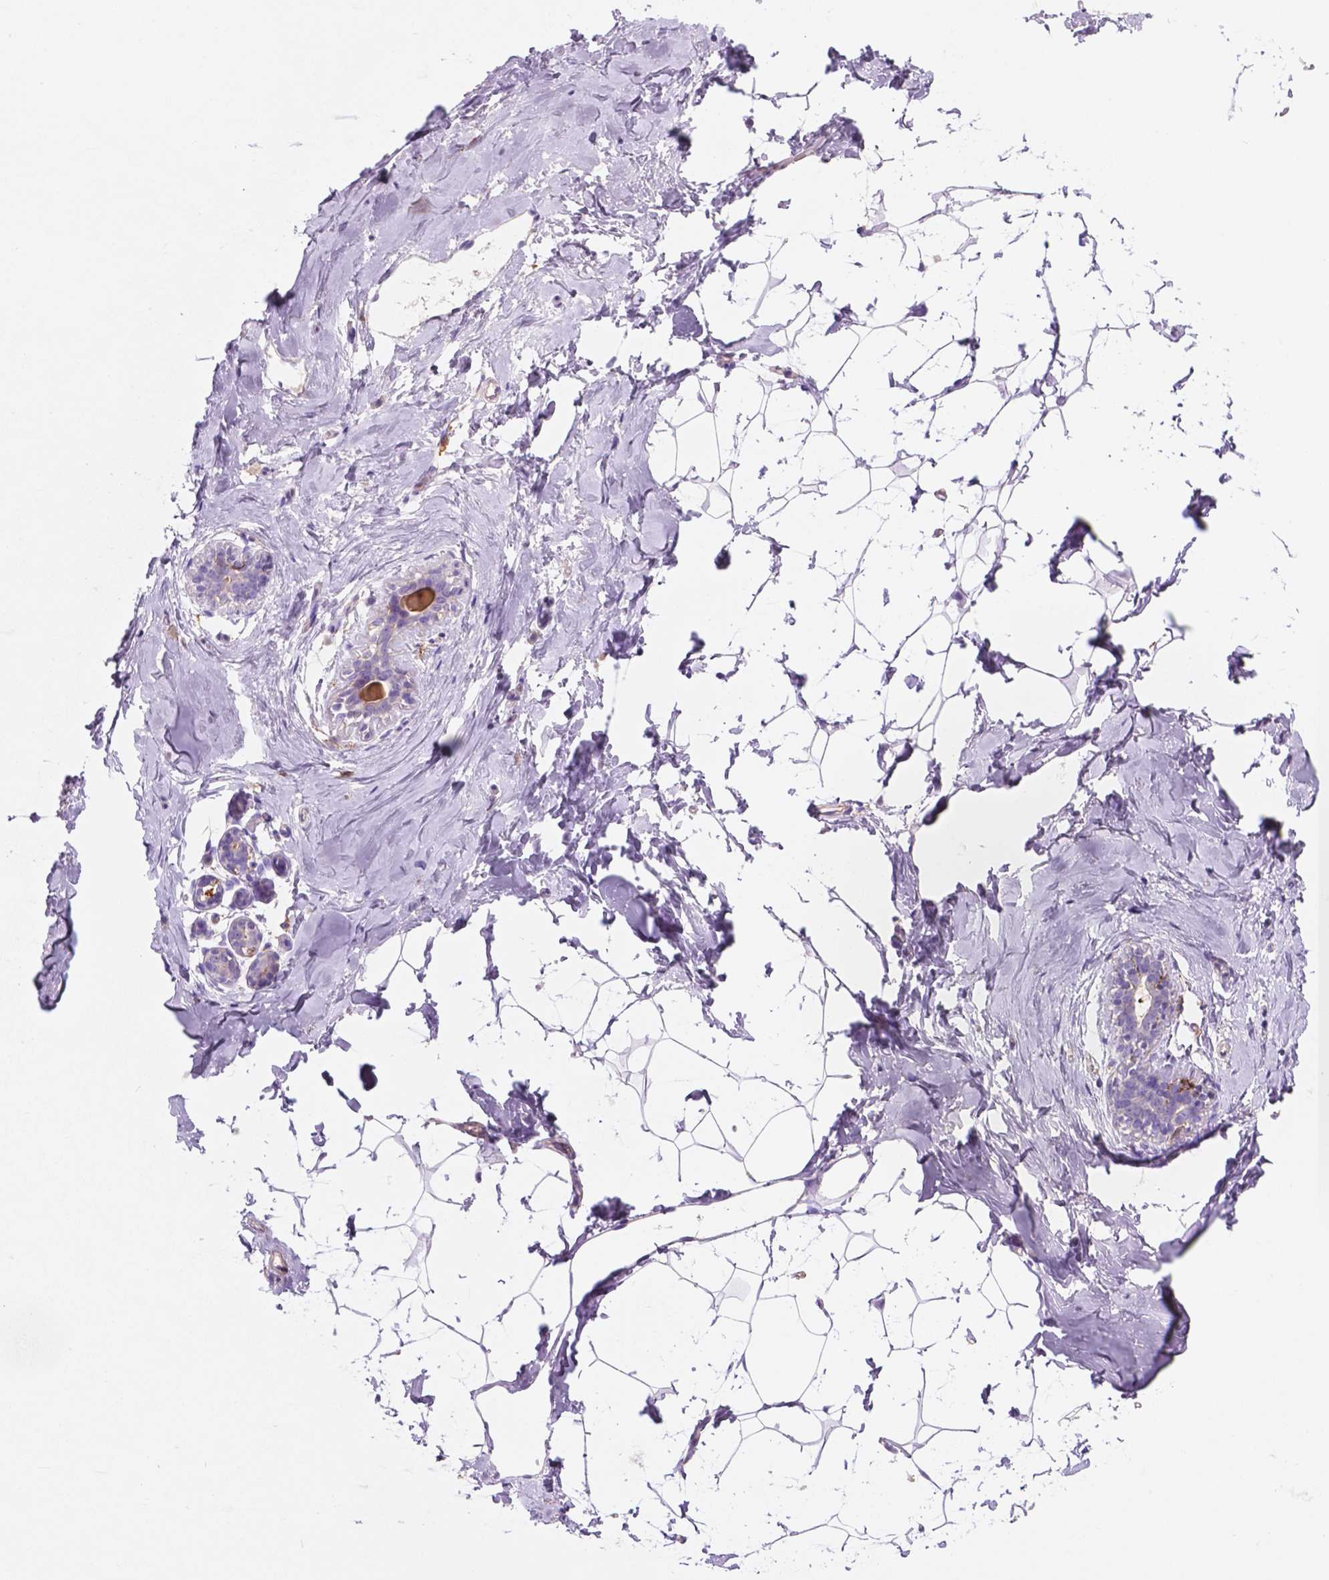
{"staining": {"intensity": "negative", "quantity": "none", "location": "none"}, "tissue": "breast", "cell_type": "Adipocytes", "image_type": "normal", "snomed": [{"axis": "morphology", "description": "Normal tissue, NOS"}, {"axis": "topography", "description": "Breast"}], "caption": "Adipocytes are negative for brown protein staining in normal breast.", "gene": "MKRN2OS", "patient": {"sex": "female", "age": 32}}